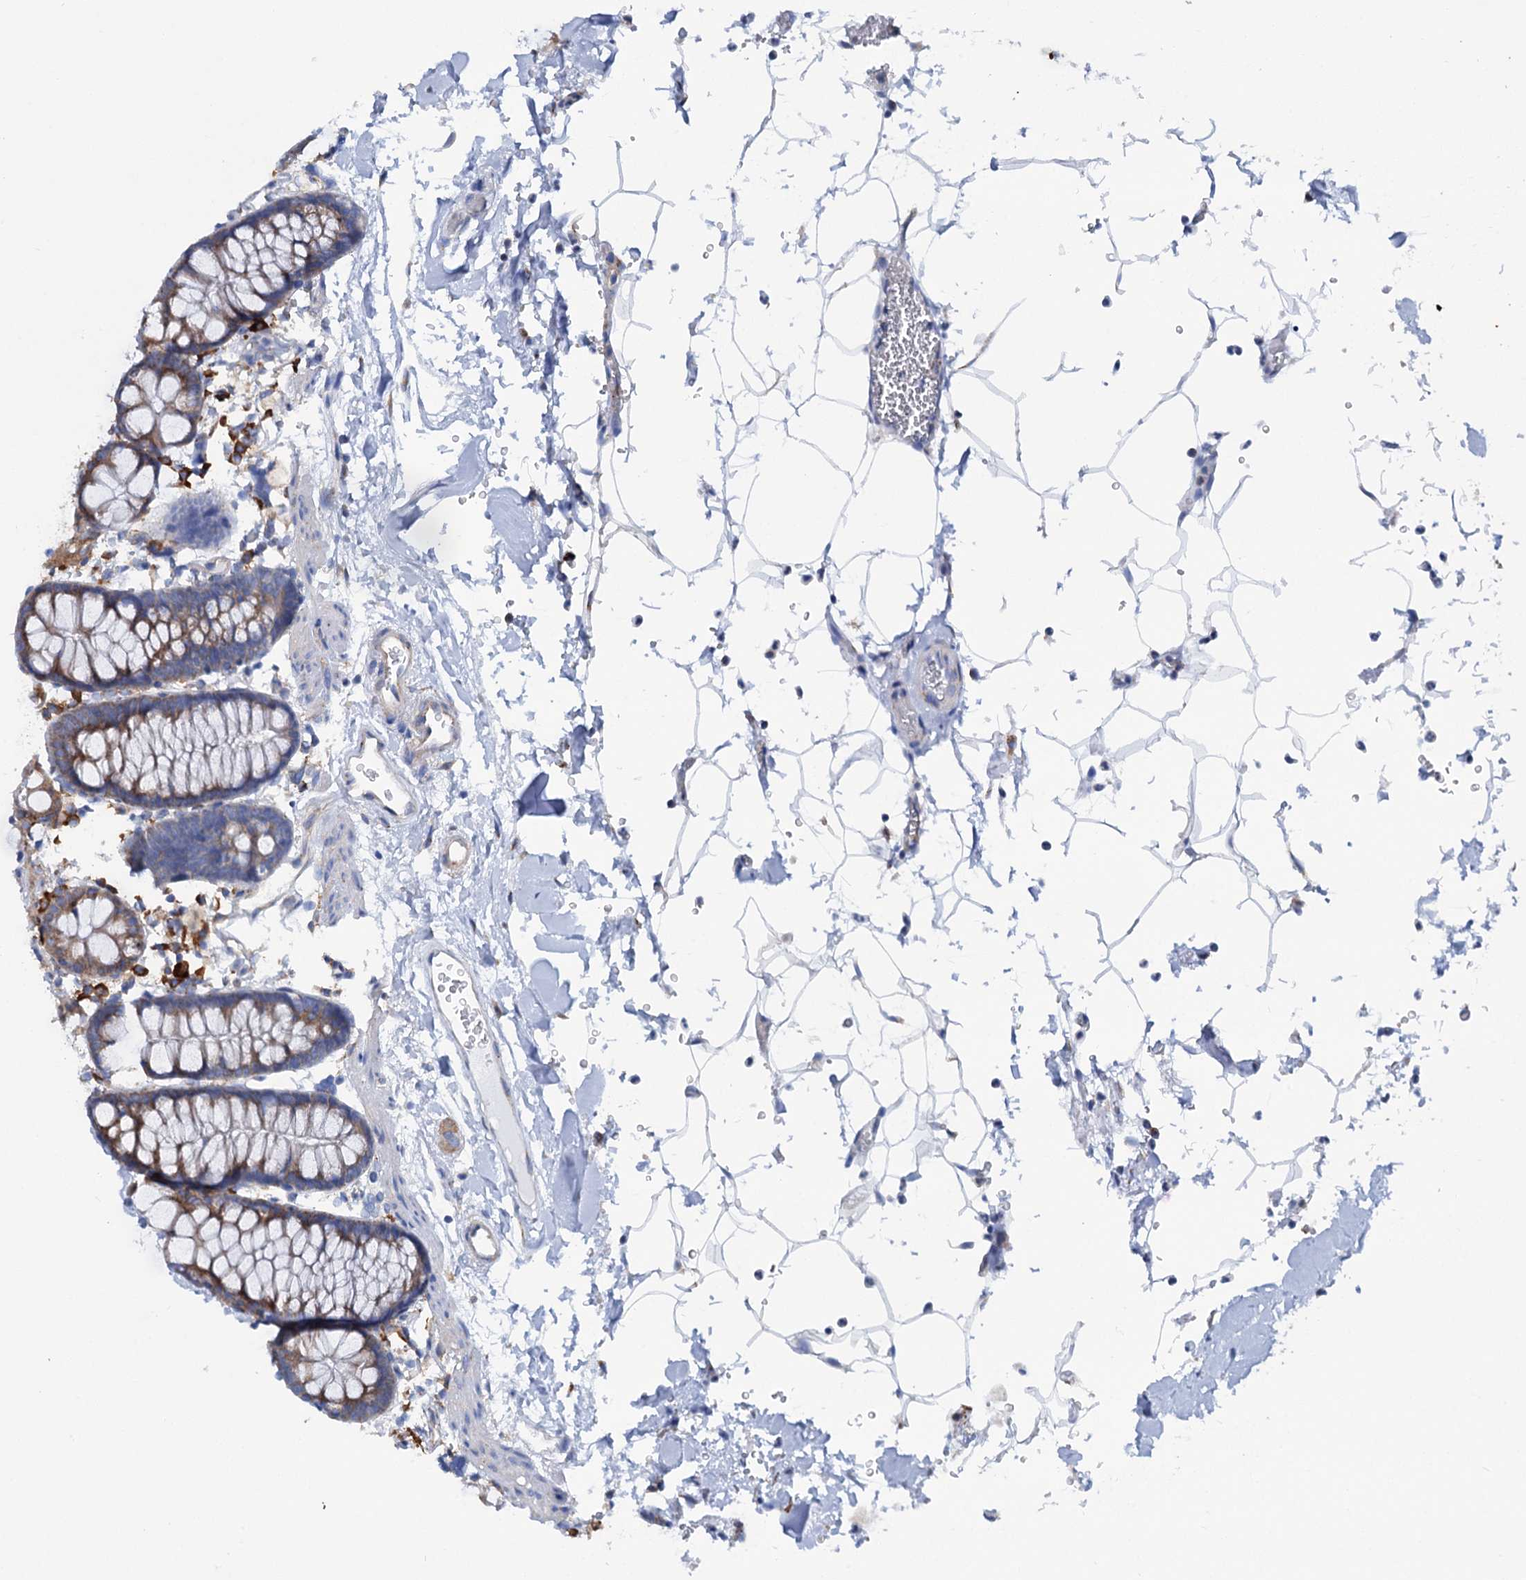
{"staining": {"intensity": "negative", "quantity": "none", "location": "none"}, "tissue": "colon", "cell_type": "Endothelial cells", "image_type": "normal", "snomed": [{"axis": "morphology", "description": "Normal tissue, NOS"}, {"axis": "topography", "description": "Colon"}], "caption": "Unremarkable colon was stained to show a protein in brown. There is no significant expression in endothelial cells.", "gene": "SHE", "patient": {"sex": "male", "age": 75}}